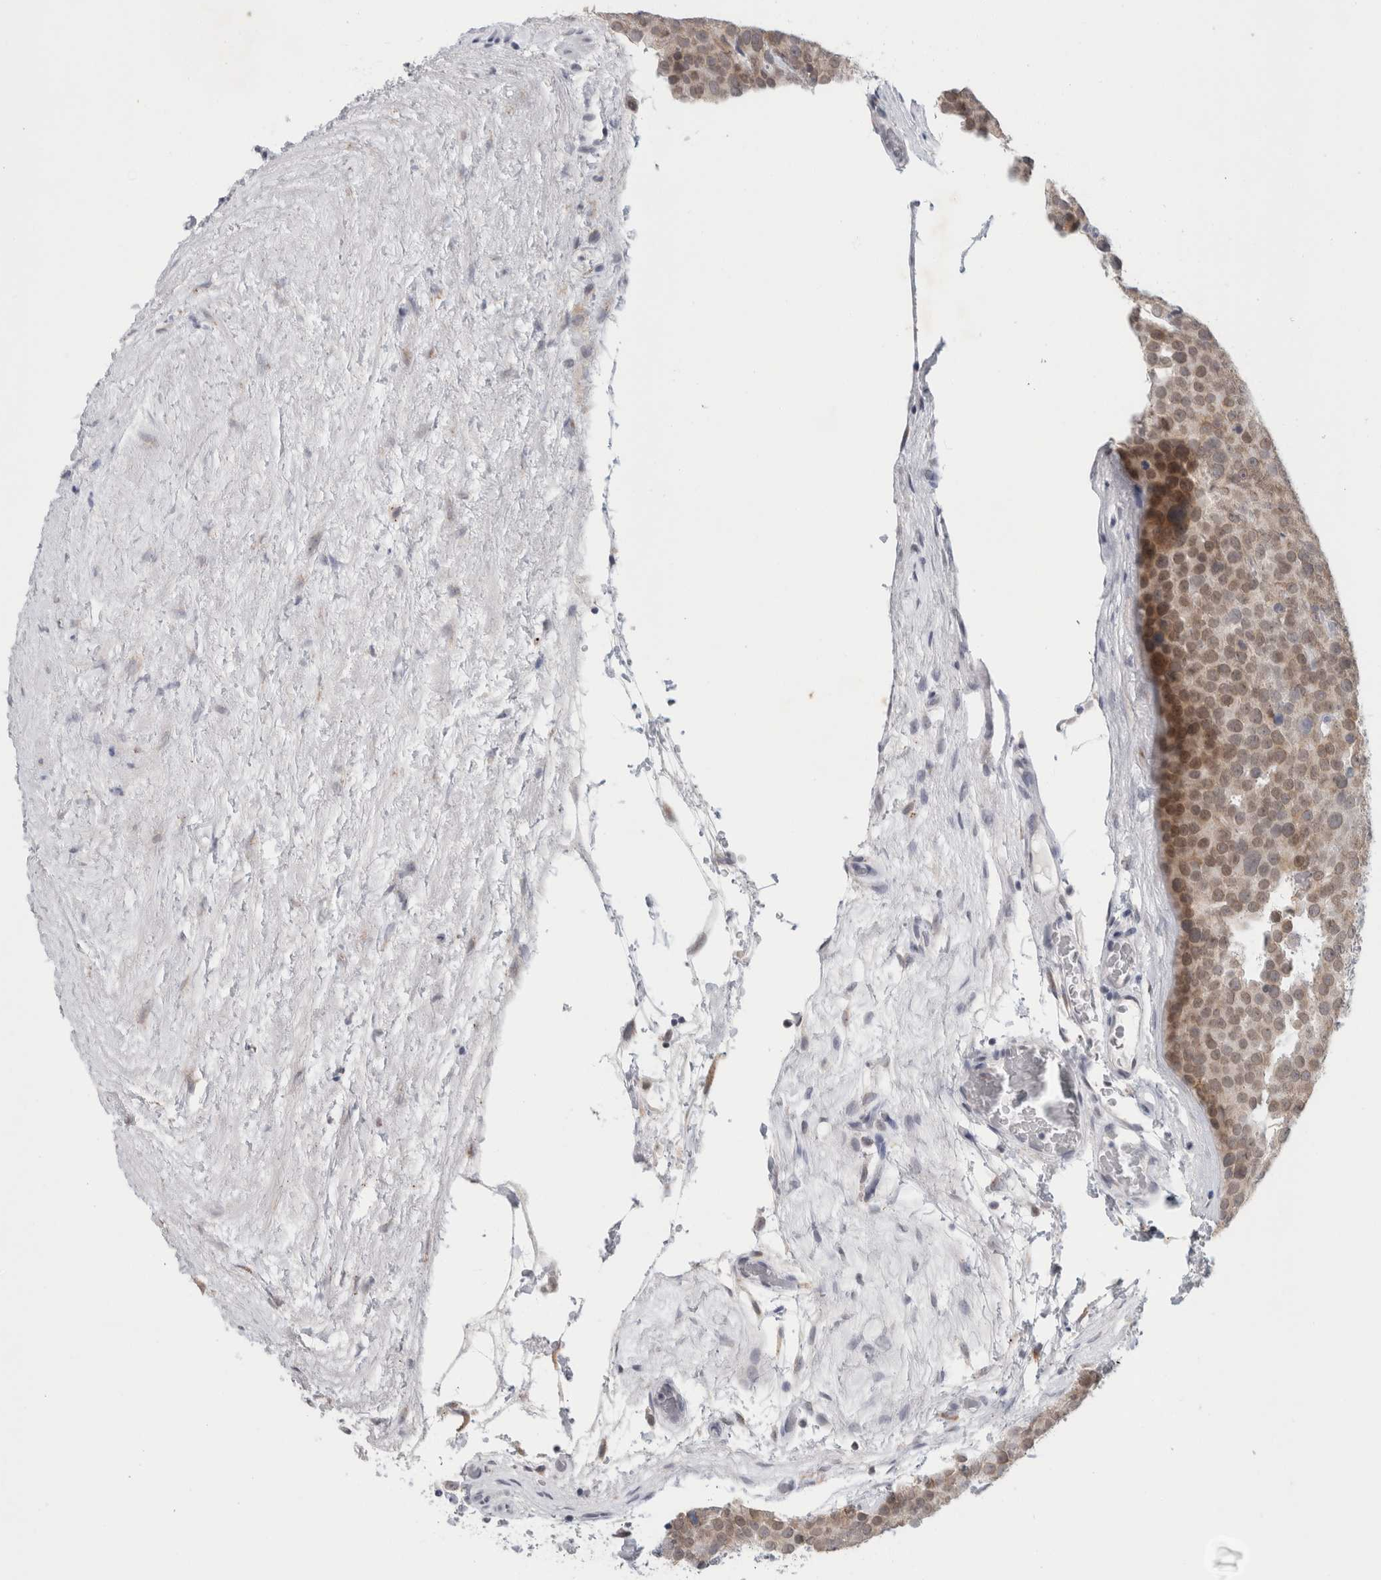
{"staining": {"intensity": "weak", "quantity": ">75%", "location": "cytoplasmic/membranous,nuclear"}, "tissue": "testis cancer", "cell_type": "Tumor cells", "image_type": "cancer", "snomed": [{"axis": "morphology", "description": "Seminoma, NOS"}, {"axis": "topography", "description": "Testis"}], "caption": "High-magnification brightfield microscopy of seminoma (testis) stained with DAB (3,3'-diaminobenzidine) (brown) and counterstained with hematoxylin (blue). tumor cells exhibit weak cytoplasmic/membranous and nuclear positivity is identified in about>75% of cells.", "gene": "NIPA1", "patient": {"sex": "male", "age": 71}}